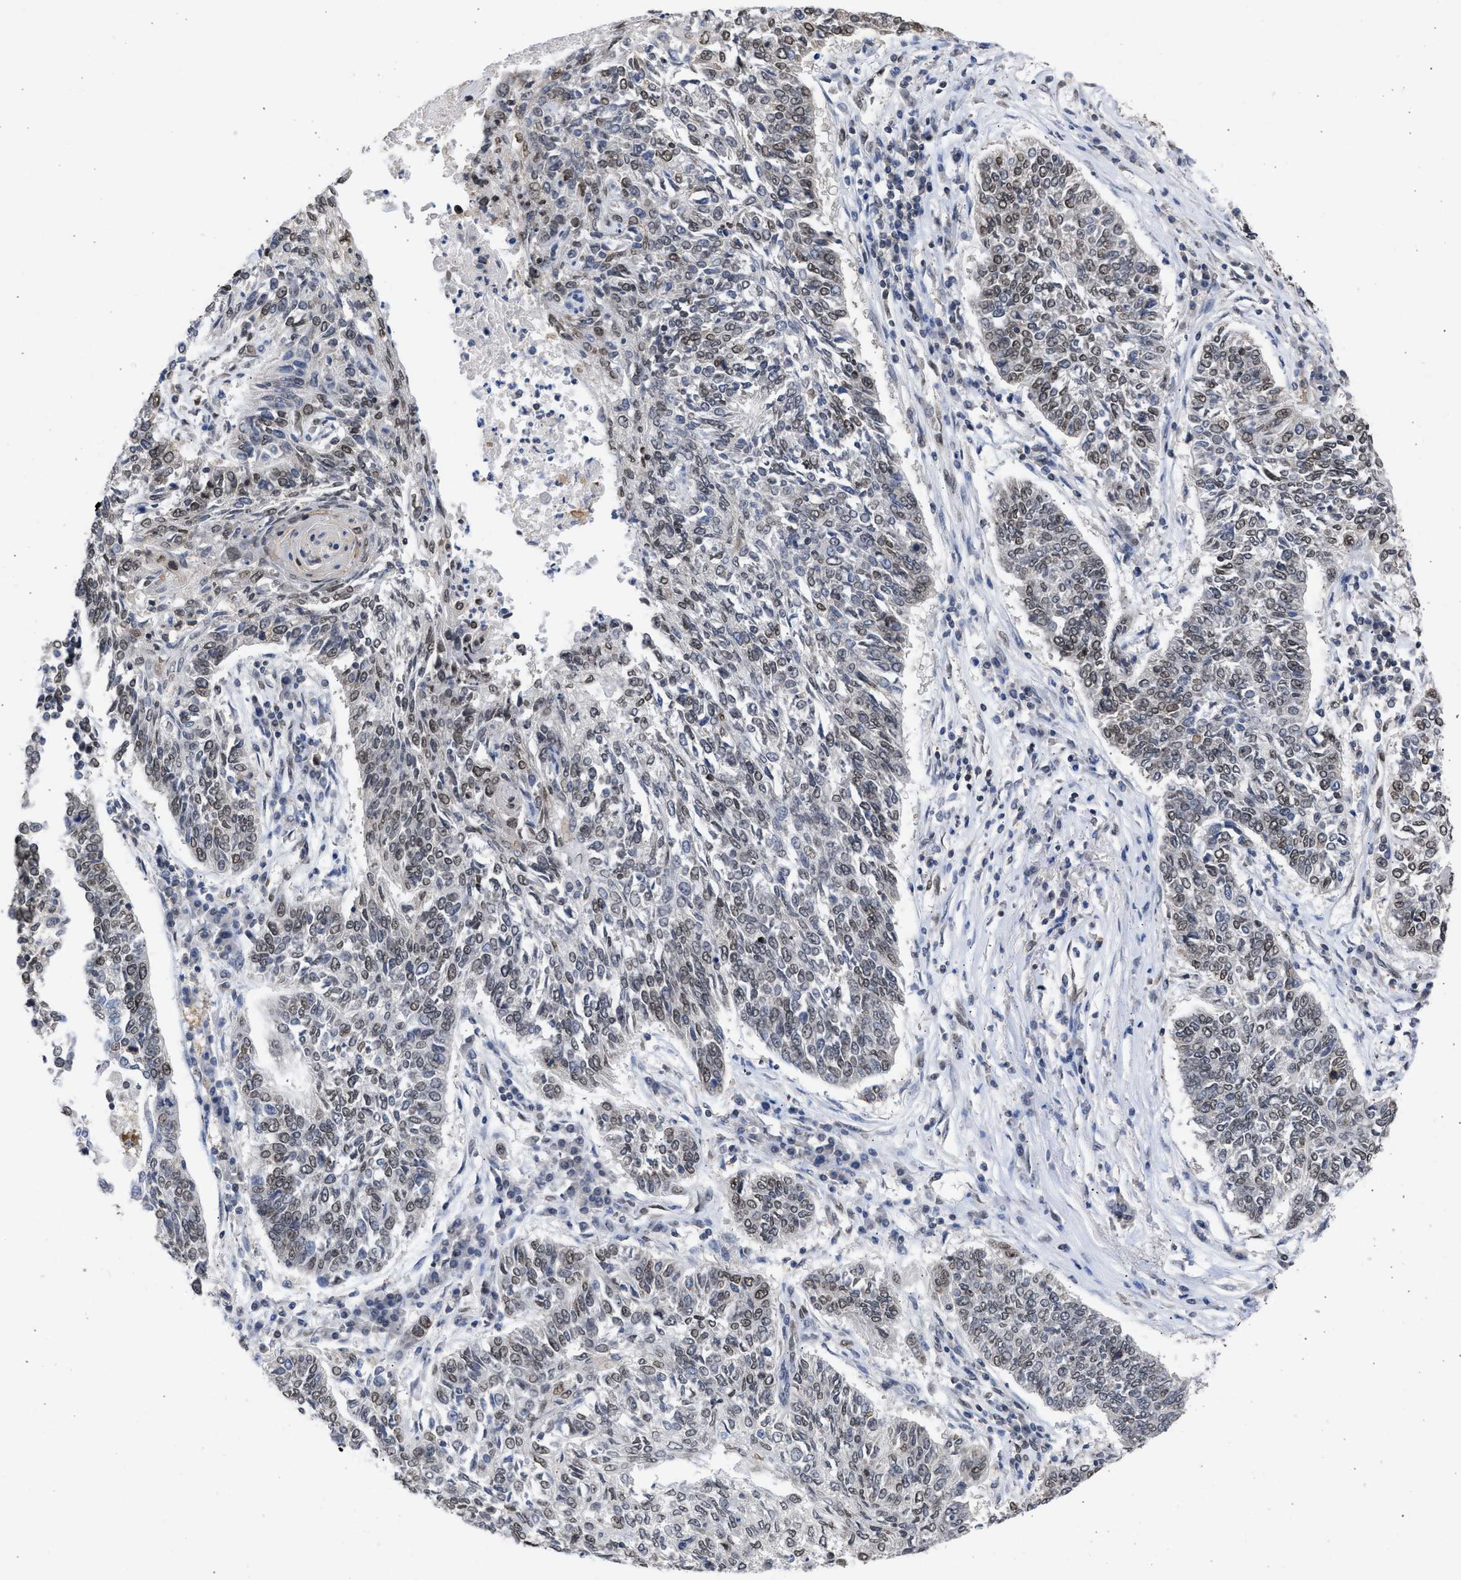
{"staining": {"intensity": "negative", "quantity": "none", "location": "none"}, "tissue": "lung cancer", "cell_type": "Tumor cells", "image_type": "cancer", "snomed": [{"axis": "morphology", "description": "Normal tissue, NOS"}, {"axis": "morphology", "description": "Squamous cell carcinoma, NOS"}, {"axis": "topography", "description": "Cartilage tissue"}, {"axis": "topography", "description": "Bronchus"}, {"axis": "topography", "description": "Lung"}], "caption": "Immunohistochemical staining of lung squamous cell carcinoma reveals no significant staining in tumor cells.", "gene": "NUP35", "patient": {"sex": "female", "age": 49}}